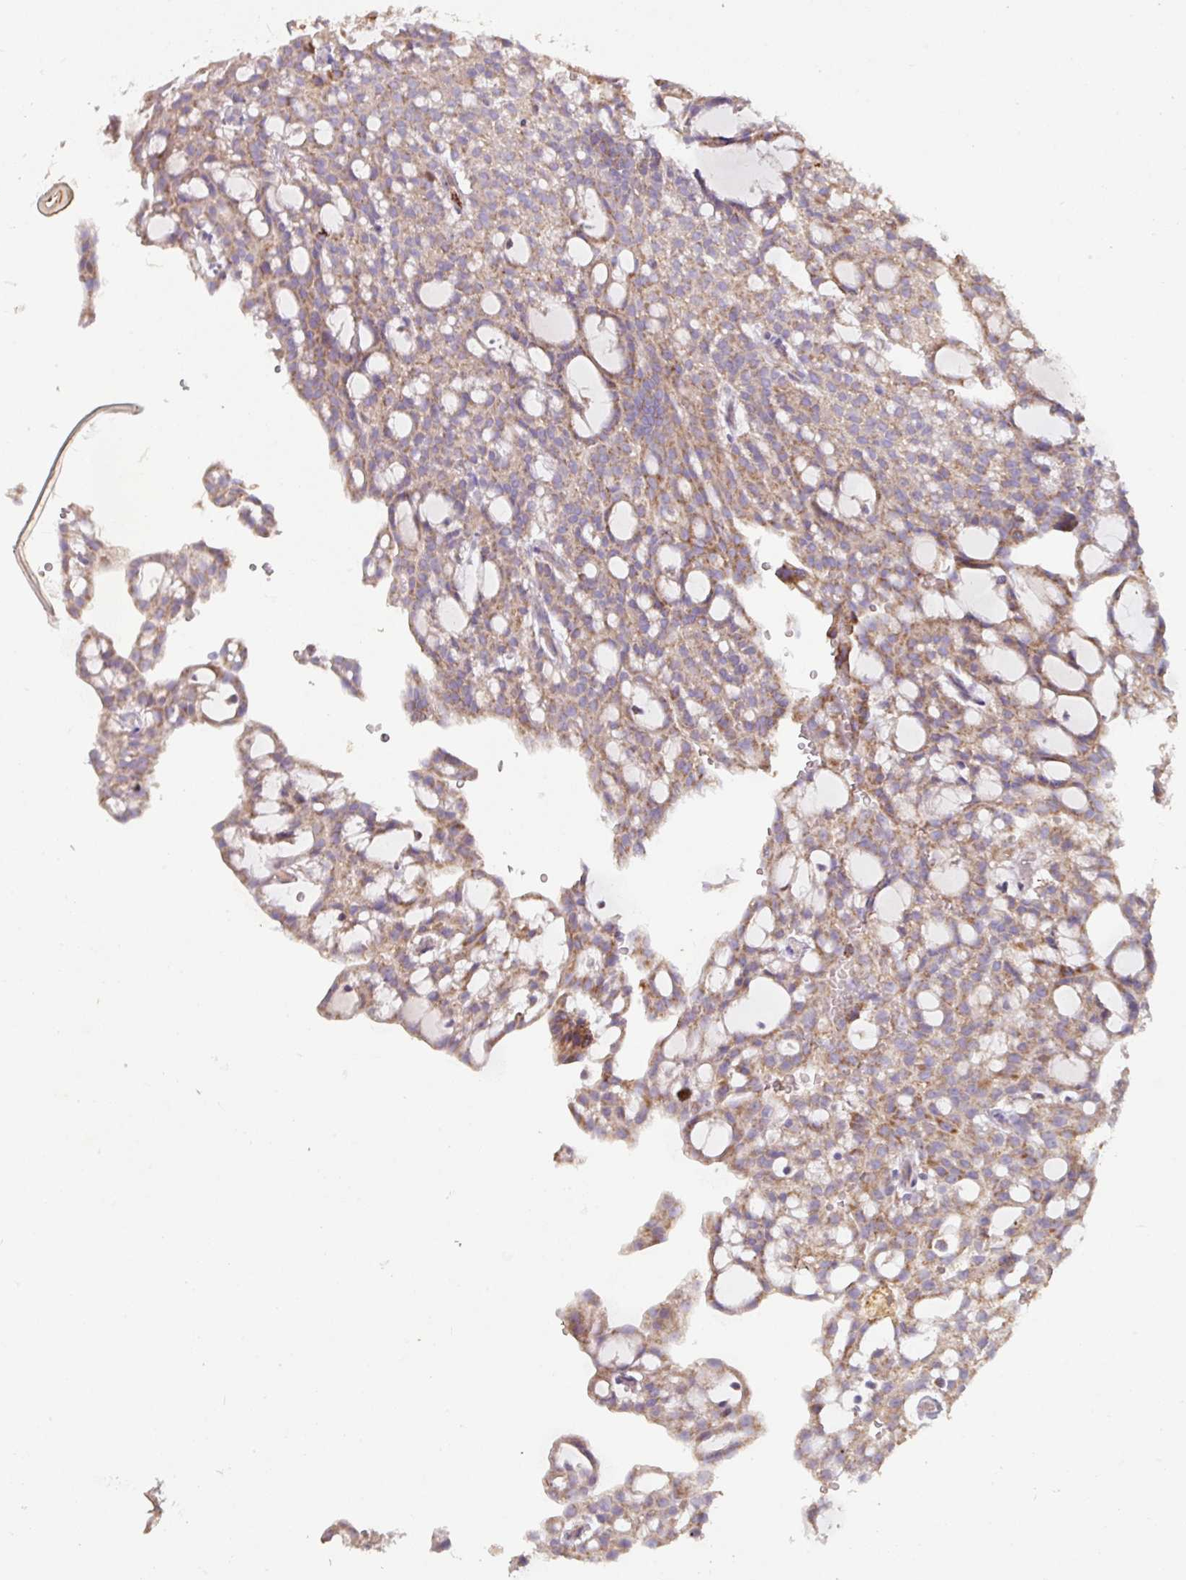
{"staining": {"intensity": "moderate", "quantity": ">75%", "location": "cytoplasmic/membranous"}, "tissue": "renal cancer", "cell_type": "Tumor cells", "image_type": "cancer", "snomed": [{"axis": "morphology", "description": "Adenocarcinoma, NOS"}, {"axis": "topography", "description": "Kidney"}], "caption": "Tumor cells exhibit medium levels of moderate cytoplasmic/membranous expression in about >75% of cells in human renal adenocarcinoma.", "gene": "SQOR", "patient": {"sex": "male", "age": 63}}